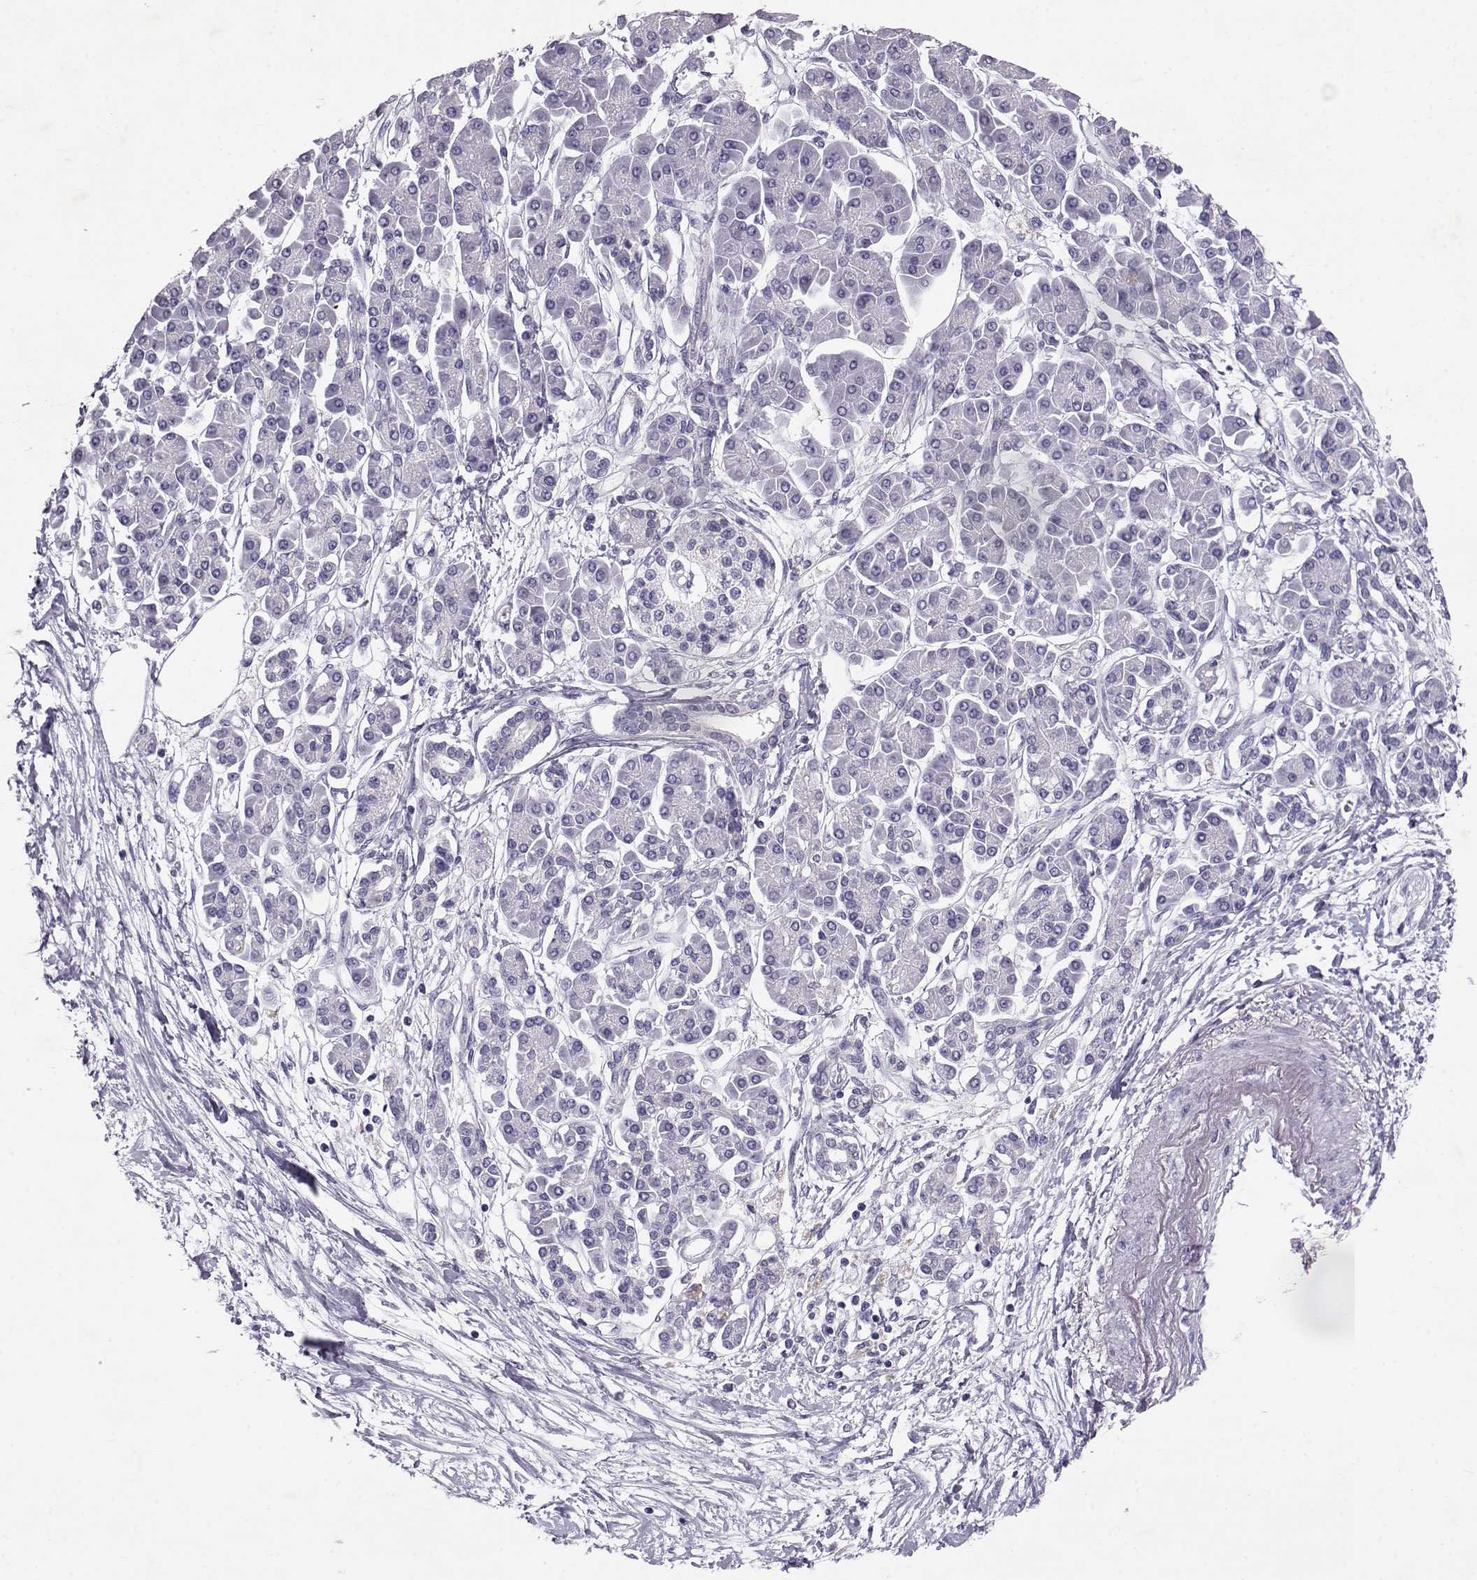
{"staining": {"intensity": "negative", "quantity": "none", "location": "none"}, "tissue": "pancreatic cancer", "cell_type": "Tumor cells", "image_type": "cancer", "snomed": [{"axis": "morphology", "description": "Adenocarcinoma, NOS"}, {"axis": "topography", "description": "Pancreas"}], "caption": "Tumor cells are negative for protein expression in human pancreatic cancer. Nuclei are stained in blue.", "gene": "RD3", "patient": {"sex": "female", "age": 77}}